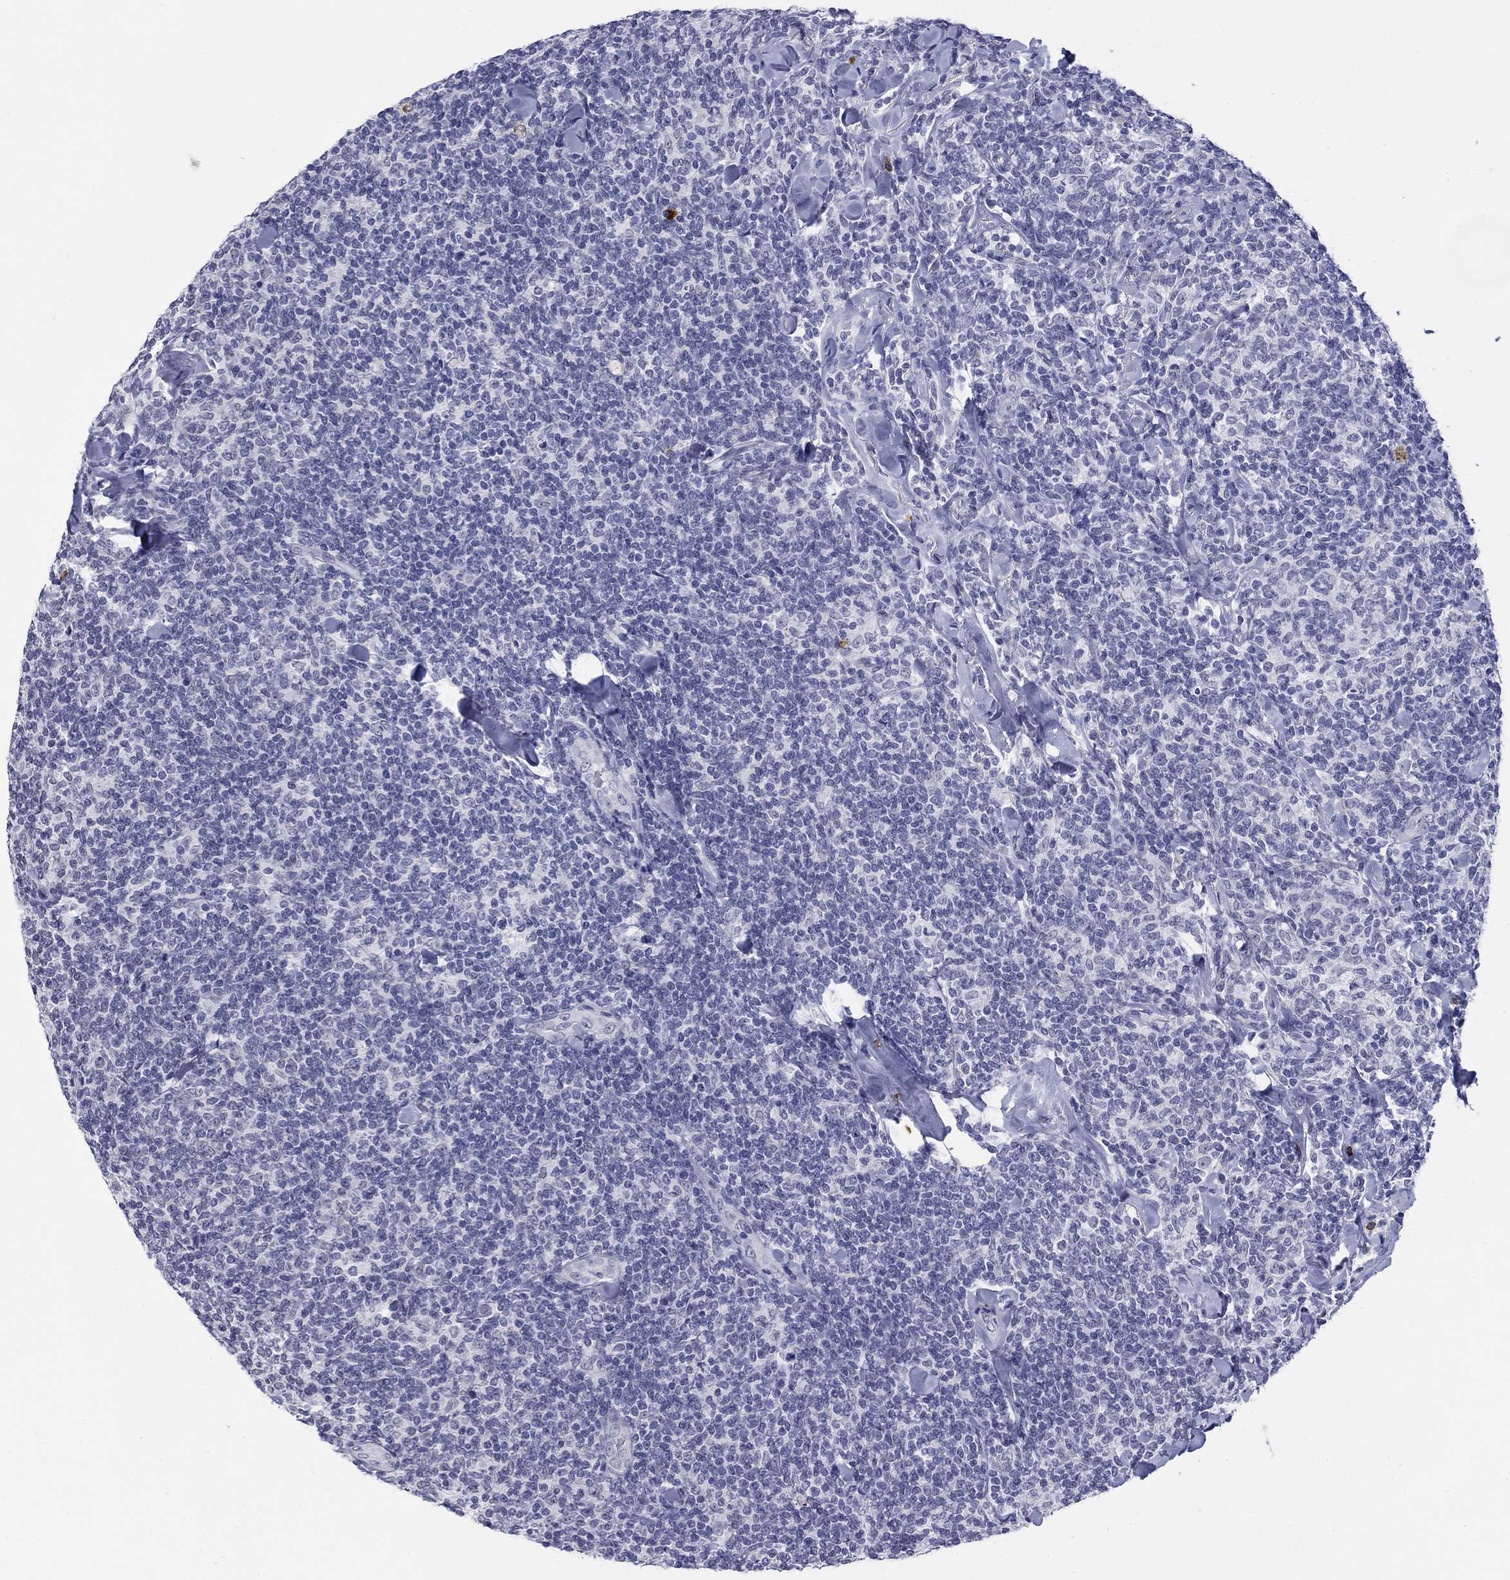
{"staining": {"intensity": "negative", "quantity": "none", "location": "none"}, "tissue": "lymphoma", "cell_type": "Tumor cells", "image_type": "cancer", "snomed": [{"axis": "morphology", "description": "Malignant lymphoma, non-Hodgkin's type, Low grade"}, {"axis": "topography", "description": "Lymph node"}], "caption": "High magnification brightfield microscopy of low-grade malignant lymphoma, non-Hodgkin's type stained with DAB (3,3'-diaminobenzidine) (brown) and counterstained with hematoxylin (blue): tumor cells show no significant staining.", "gene": "ECEL1", "patient": {"sex": "female", "age": 56}}